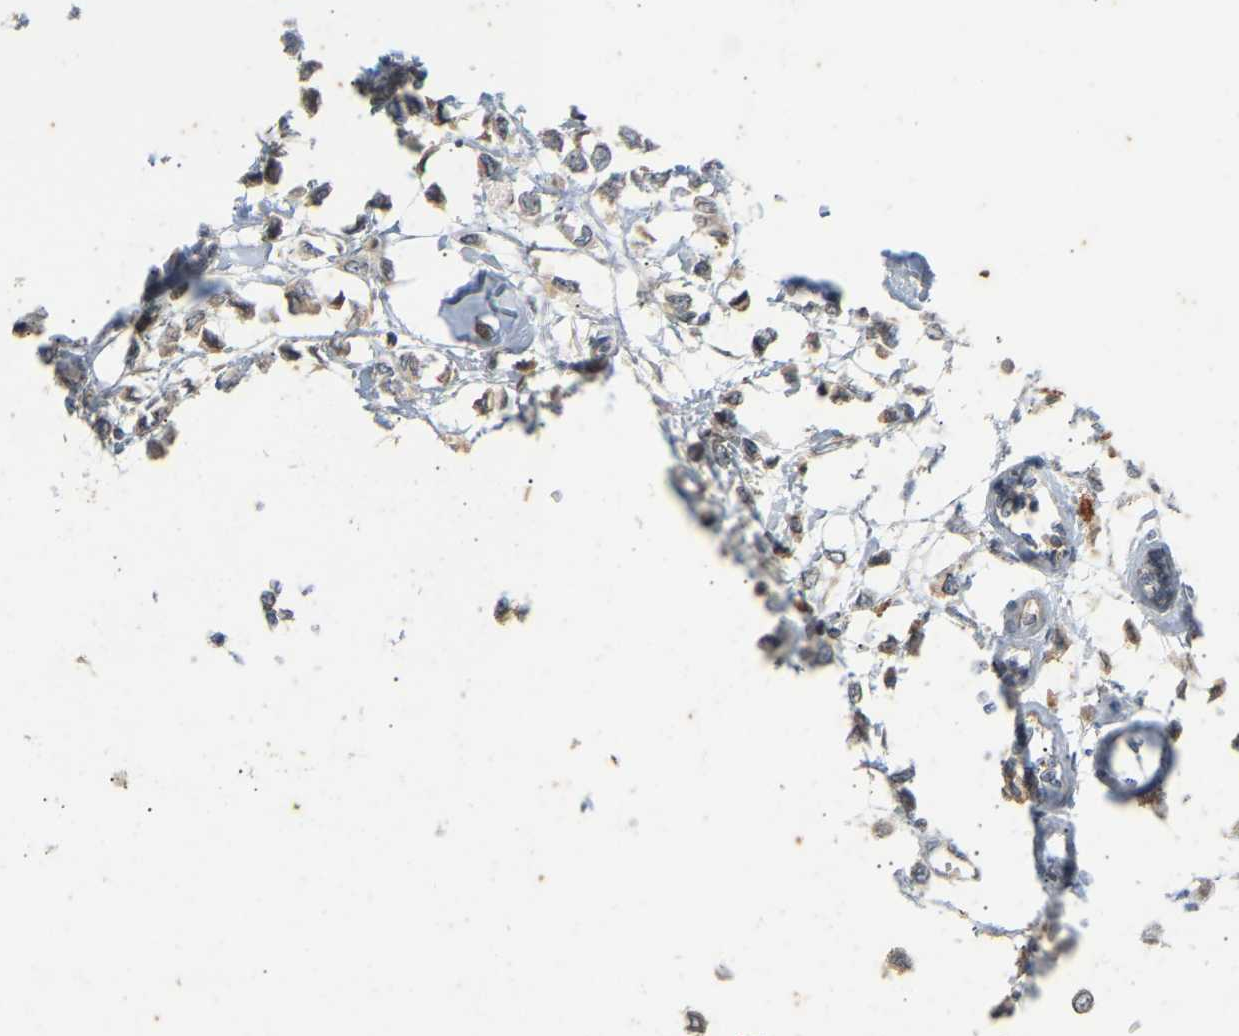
{"staining": {"intensity": "weak", "quantity": "25%-75%", "location": "cytoplasmic/membranous"}, "tissue": "breast cancer", "cell_type": "Tumor cells", "image_type": "cancer", "snomed": [{"axis": "morphology", "description": "Lobular carcinoma"}, {"axis": "topography", "description": "Breast"}], "caption": "High-power microscopy captured an IHC photomicrograph of breast cancer (lobular carcinoma), revealing weak cytoplasmic/membranous staining in approximately 25%-75% of tumor cells.", "gene": "PTPN4", "patient": {"sex": "female", "age": 51}}